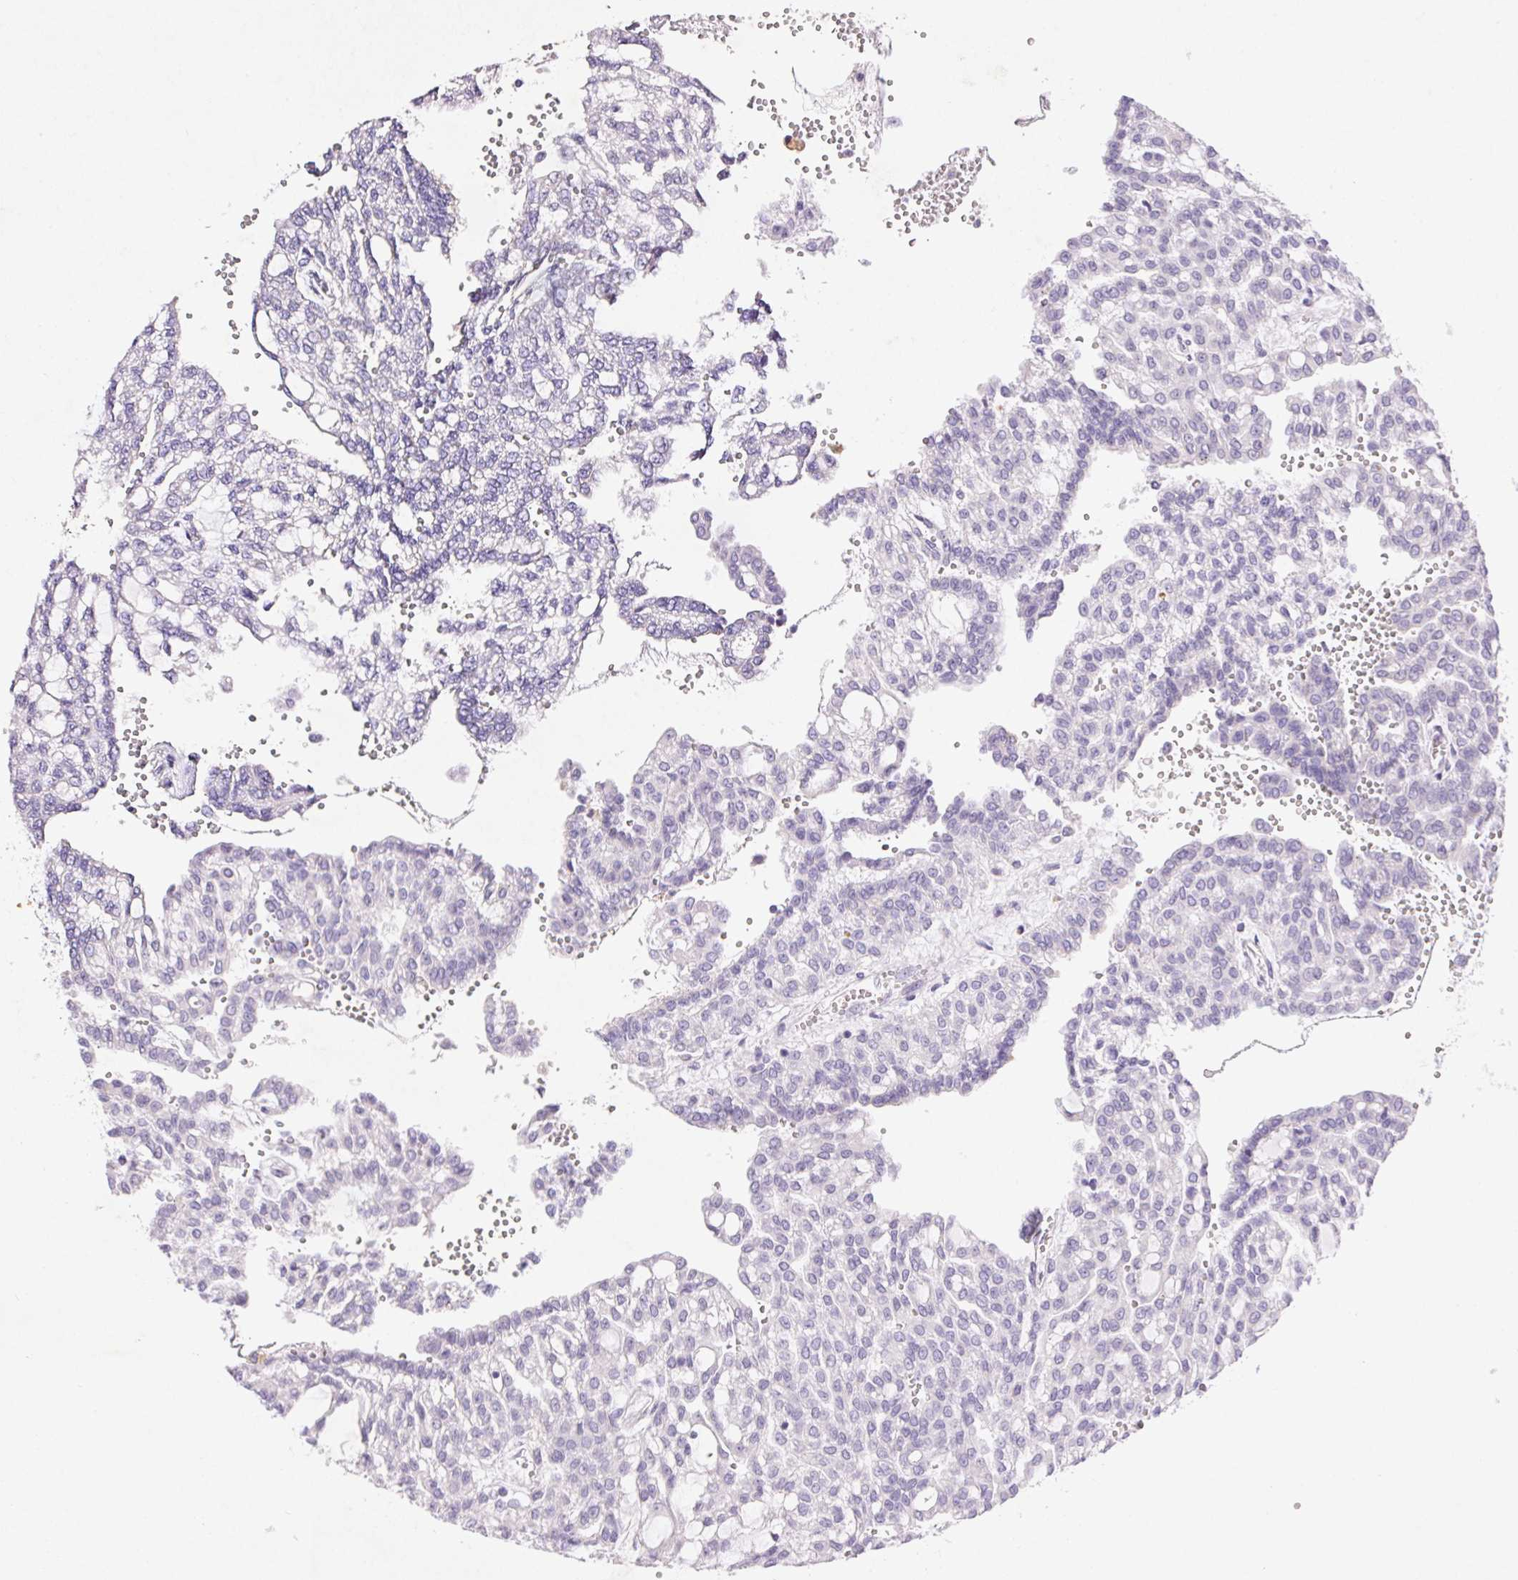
{"staining": {"intensity": "negative", "quantity": "none", "location": "none"}, "tissue": "renal cancer", "cell_type": "Tumor cells", "image_type": "cancer", "snomed": [{"axis": "morphology", "description": "Adenocarcinoma, NOS"}, {"axis": "topography", "description": "Kidney"}], "caption": "A histopathology image of human adenocarcinoma (renal) is negative for staining in tumor cells. (DAB (3,3'-diaminobenzidine) IHC, high magnification).", "gene": "ARHGAP11B", "patient": {"sex": "male", "age": 63}}